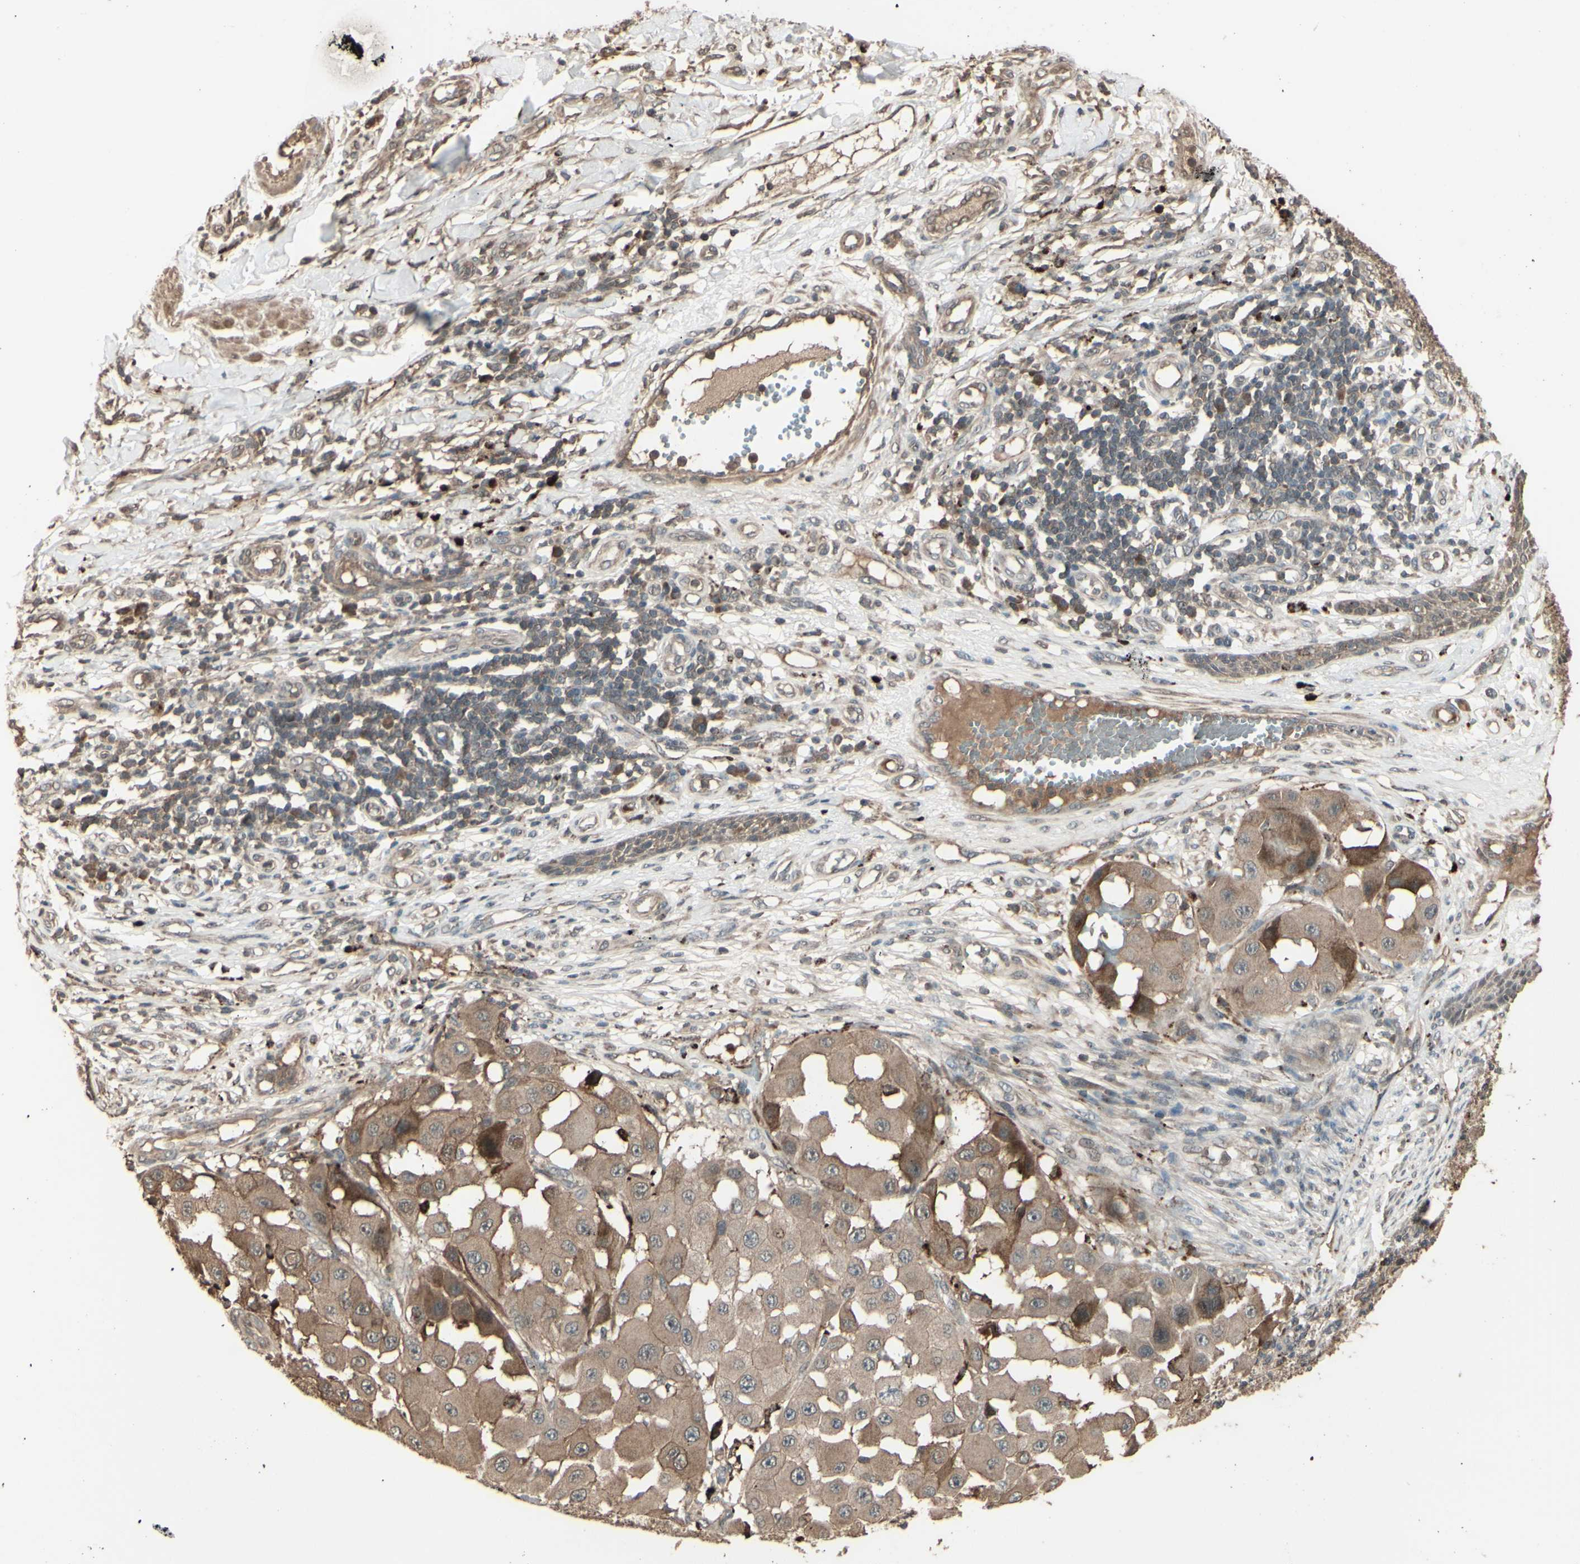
{"staining": {"intensity": "moderate", "quantity": ">75%", "location": "cytoplasmic/membranous"}, "tissue": "melanoma", "cell_type": "Tumor cells", "image_type": "cancer", "snomed": [{"axis": "morphology", "description": "Malignant melanoma, NOS"}, {"axis": "topography", "description": "Skin"}], "caption": "Immunohistochemistry staining of malignant melanoma, which shows medium levels of moderate cytoplasmic/membranous staining in approximately >75% of tumor cells indicating moderate cytoplasmic/membranous protein expression. The staining was performed using DAB (brown) for protein detection and nuclei were counterstained in hematoxylin (blue).", "gene": "GNAS", "patient": {"sex": "female", "age": 81}}